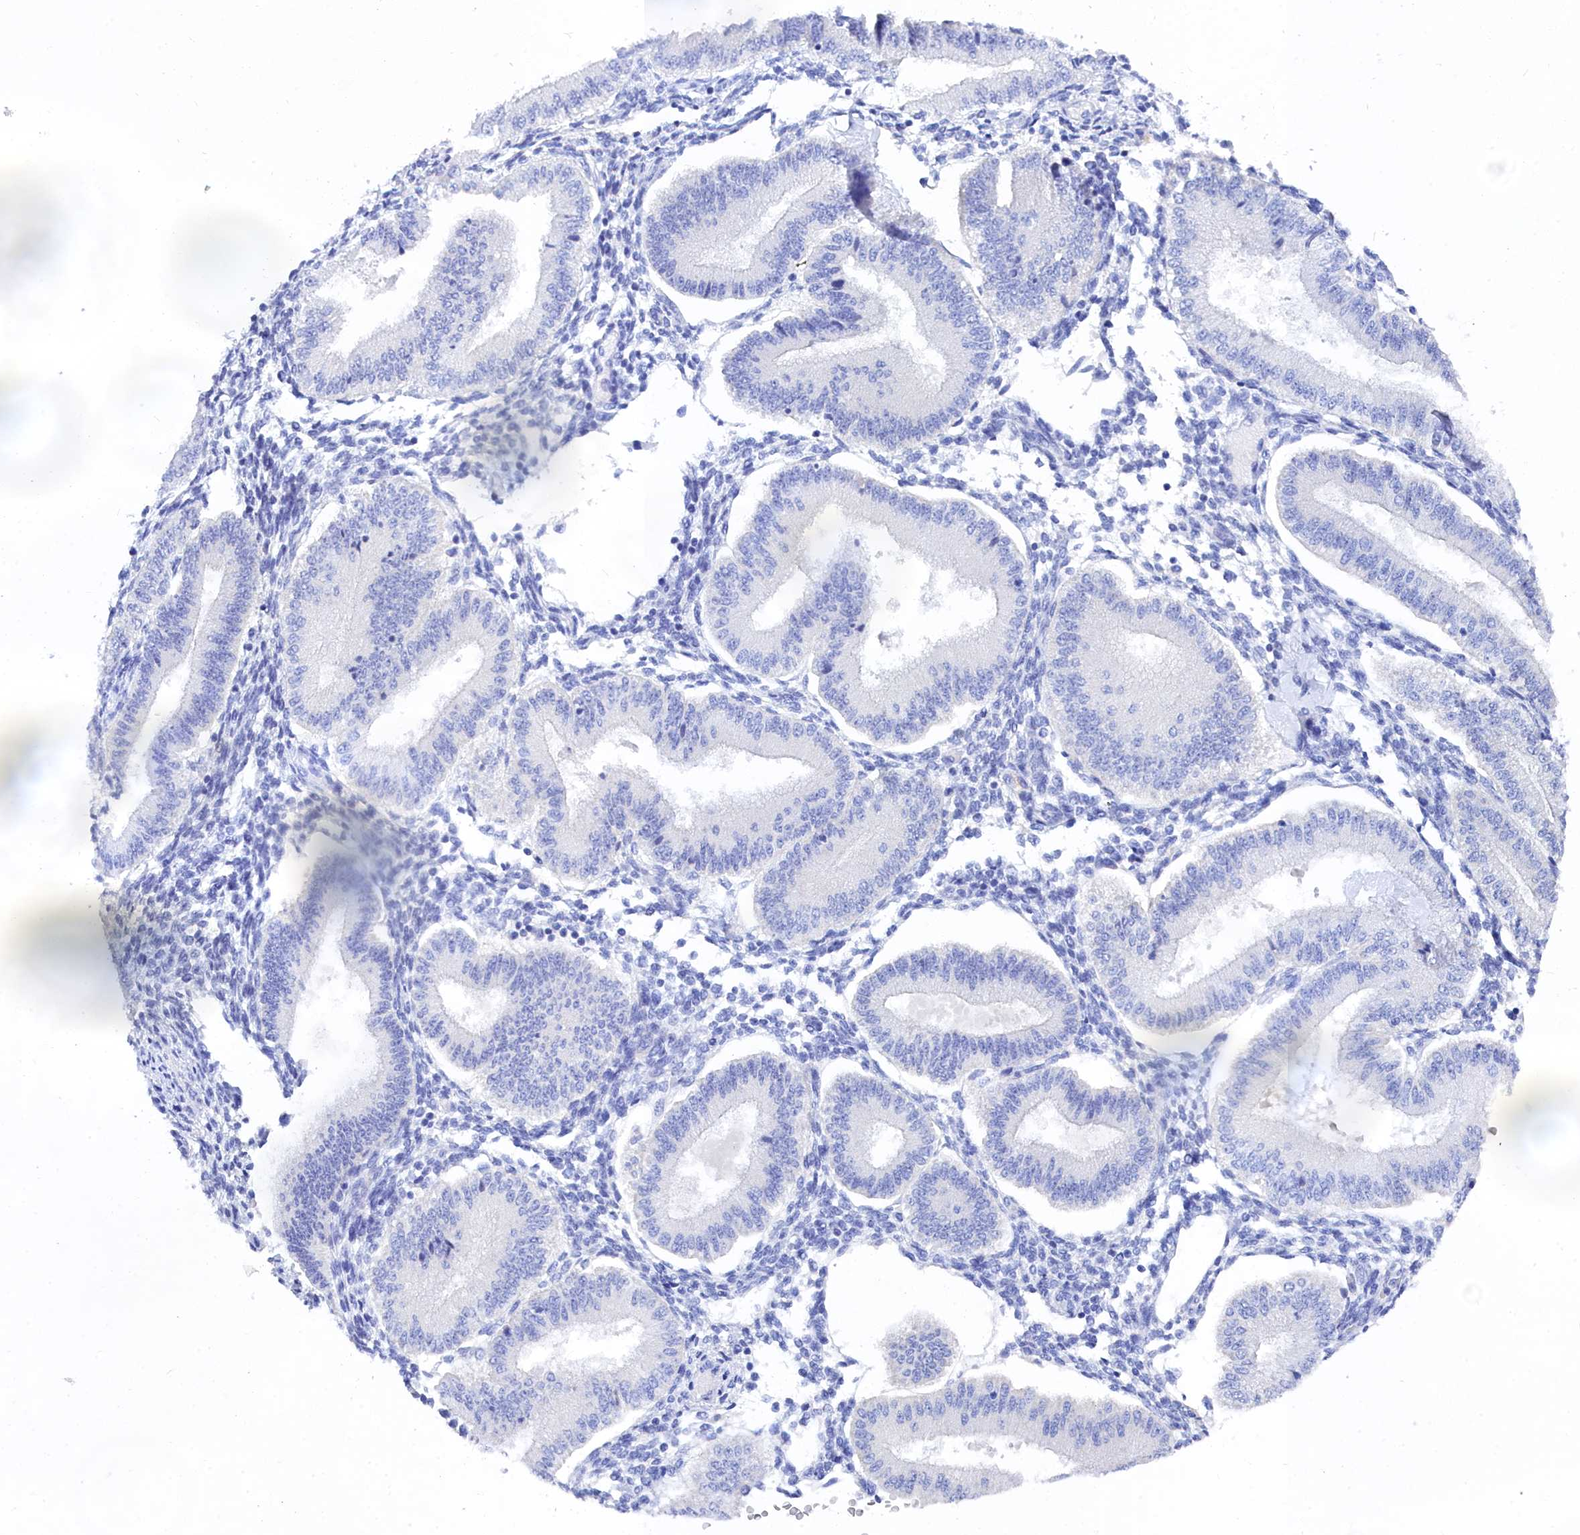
{"staining": {"intensity": "negative", "quantity": "none", "location": "none"}, "tissue": "endometrium", "cell_type": "Cells in endometrial stroma", "image_type": "normal", "snomed": [{"axis": "morphology", "description": "Normal tissue, NOS"}, {"axis": "topography", "description": "Endometrium"}], "caption": "This is an immunohistochemistry (IHC) histopathology image of benign endometrium. There is no expression in cells in endometrial stroma.", "gene": "TRIM10", "patient": {"sex": "female", "age": 39}}